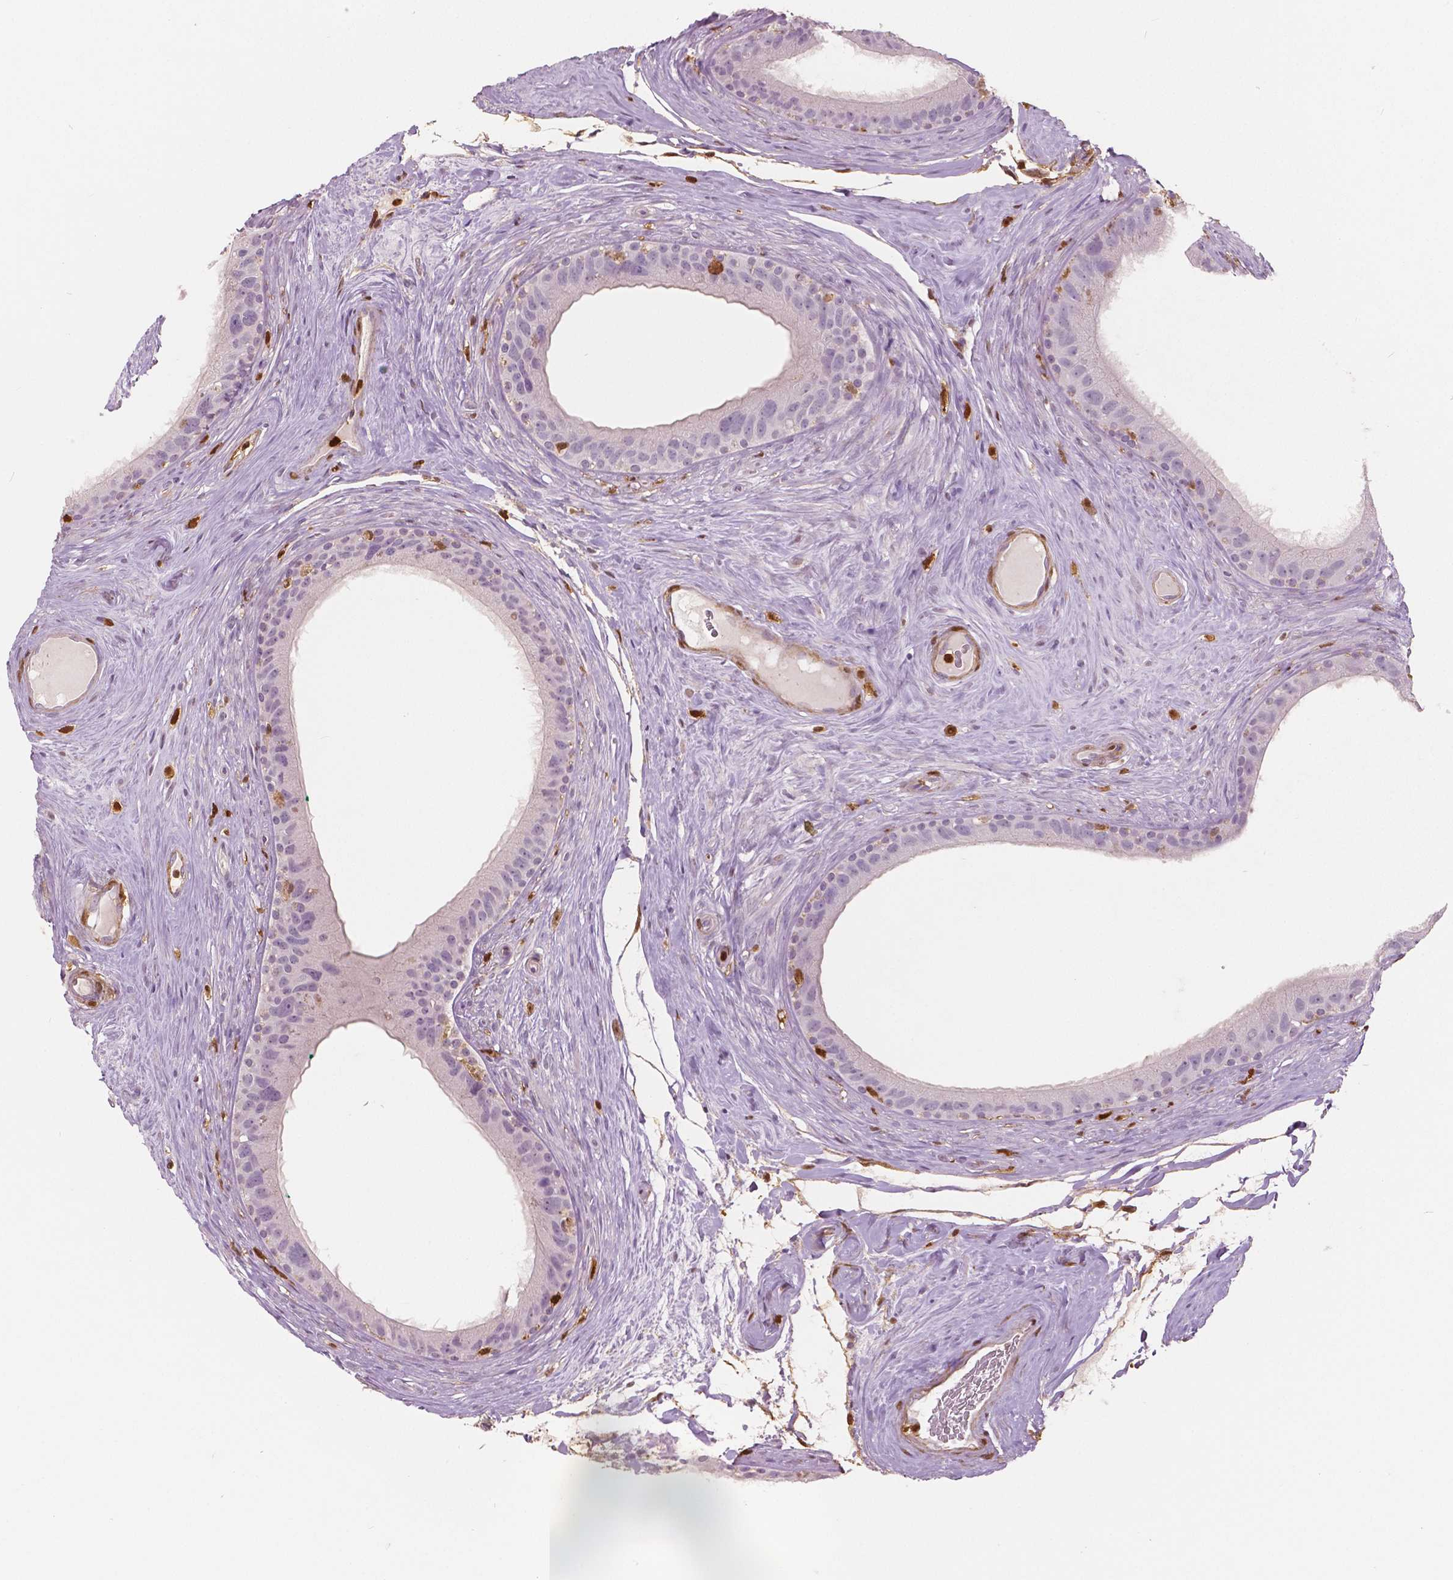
{"staining": {"intensity": "negative", "quantity": "none", "location": "none"}, "tissue": "epididymis", "cell_type": "Glandular cells", "image_type": "normal", "snomed": [{"axis": "morphology", "description": "Normal tissue, NOS"}, {"axis": "topography", "description": "Epididymis"}], "caption": "Immunohistochemical staining of unremarkable human epididymis reveals no significant staining in glandular cells. (DAB (3,3'-diaminobenzidine) immunohistochemistry, high magnification).", "gene": "S100A4", "patient": {"sex": "male", "age": 59}}